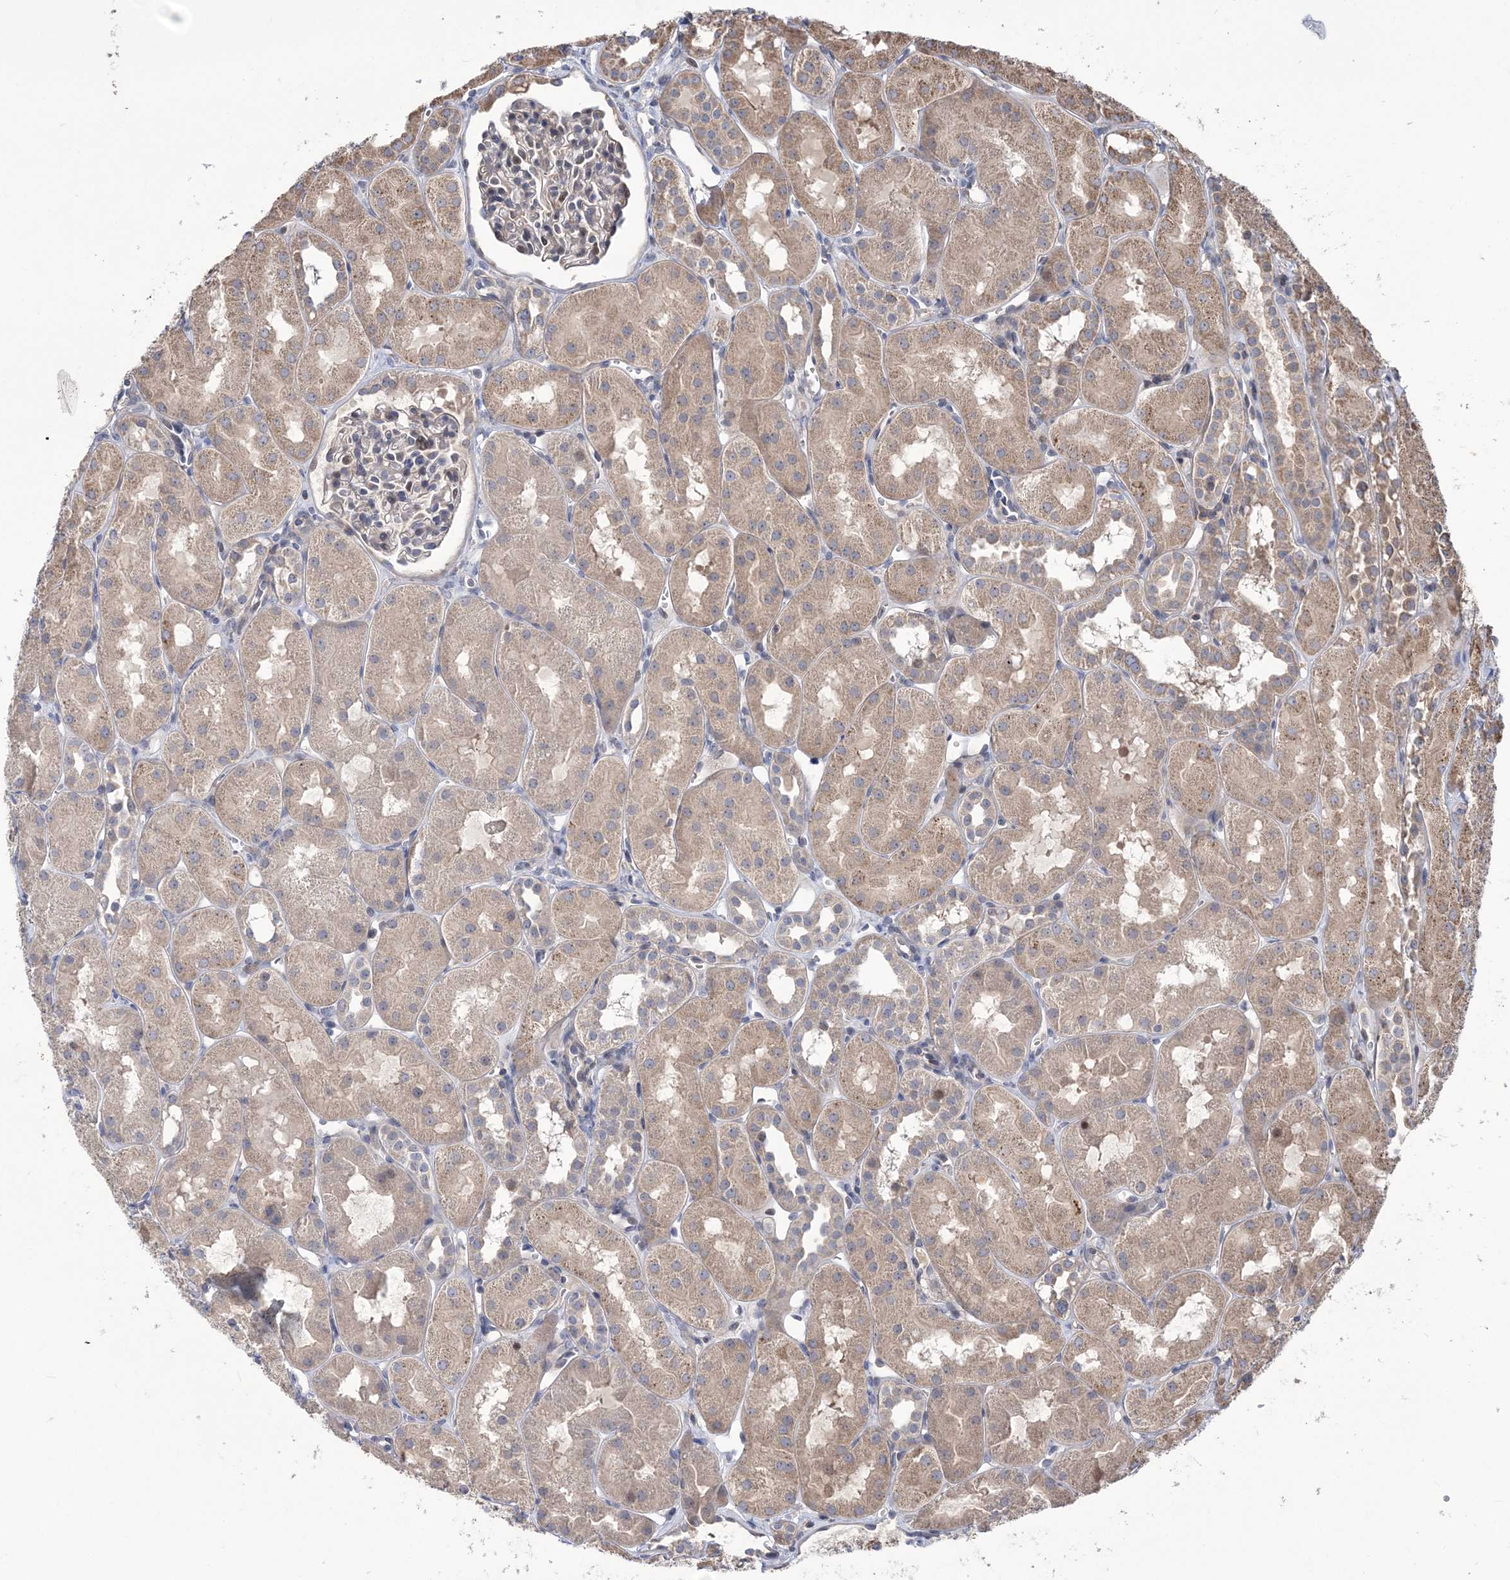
{"staining": {"intensity": "negative", "quantity": "none", "location": "none"}, "tissue": "kidney", "cell_type": "Cells in glomeruli", "image_type": "normal", "snomed": [{"axis": "morphology", "description": "Normal tissue, NOS"}, {"axis": "topography", "description": "Kidney"}, {"axis": "topography", "description": "Urinary bladder"}], "caption": "This is an immunohistochemistry (IHC) image of unremarkable kidney. There is no staining in cells in glomeruli.", "gene": "PPP2R2B", "patient": {"sex": "male", "age": 16}}